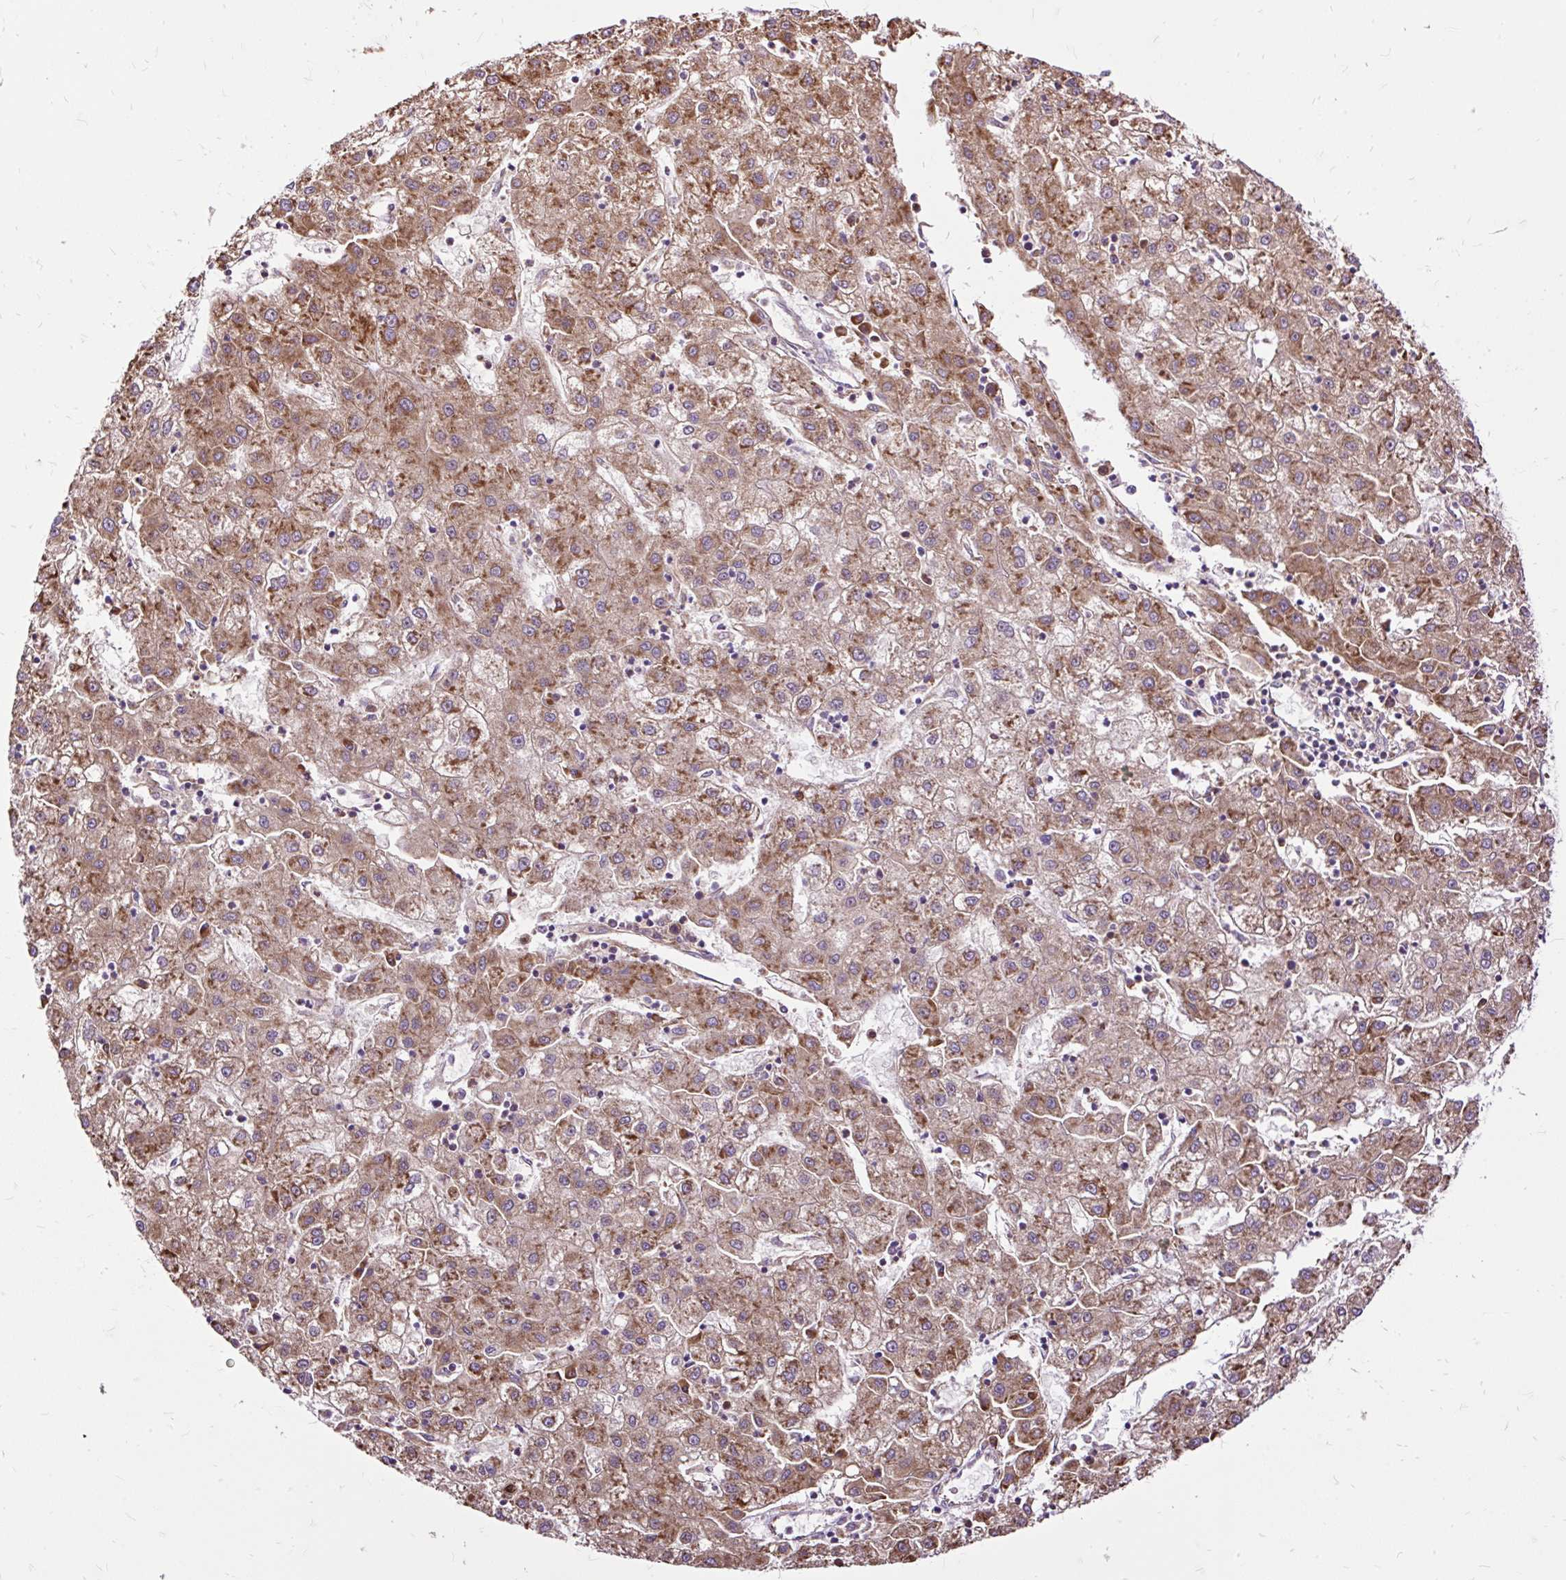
{"staining": {"intensity": "moderate", "quantity": ">75%", "location": "cytoplasmic/membranous"}, "tissue": "liver cancer", "cell_type": "Tumor cells", "image_type": "cancer", "snomed": [{"axis": "morphology", "description": "Carcinoma, Hepatocellular, NOS"}, {"axis": "topography", "description": "Liver"}], "caption": "The immunohistochemical stain highlights moderate cytoplasmic/membranous positivity in tumor cells of hepatocellular carcinoma (liver) tissue.", "gene": "RPS5", "patient": {"sex": "male", "age": 72}}